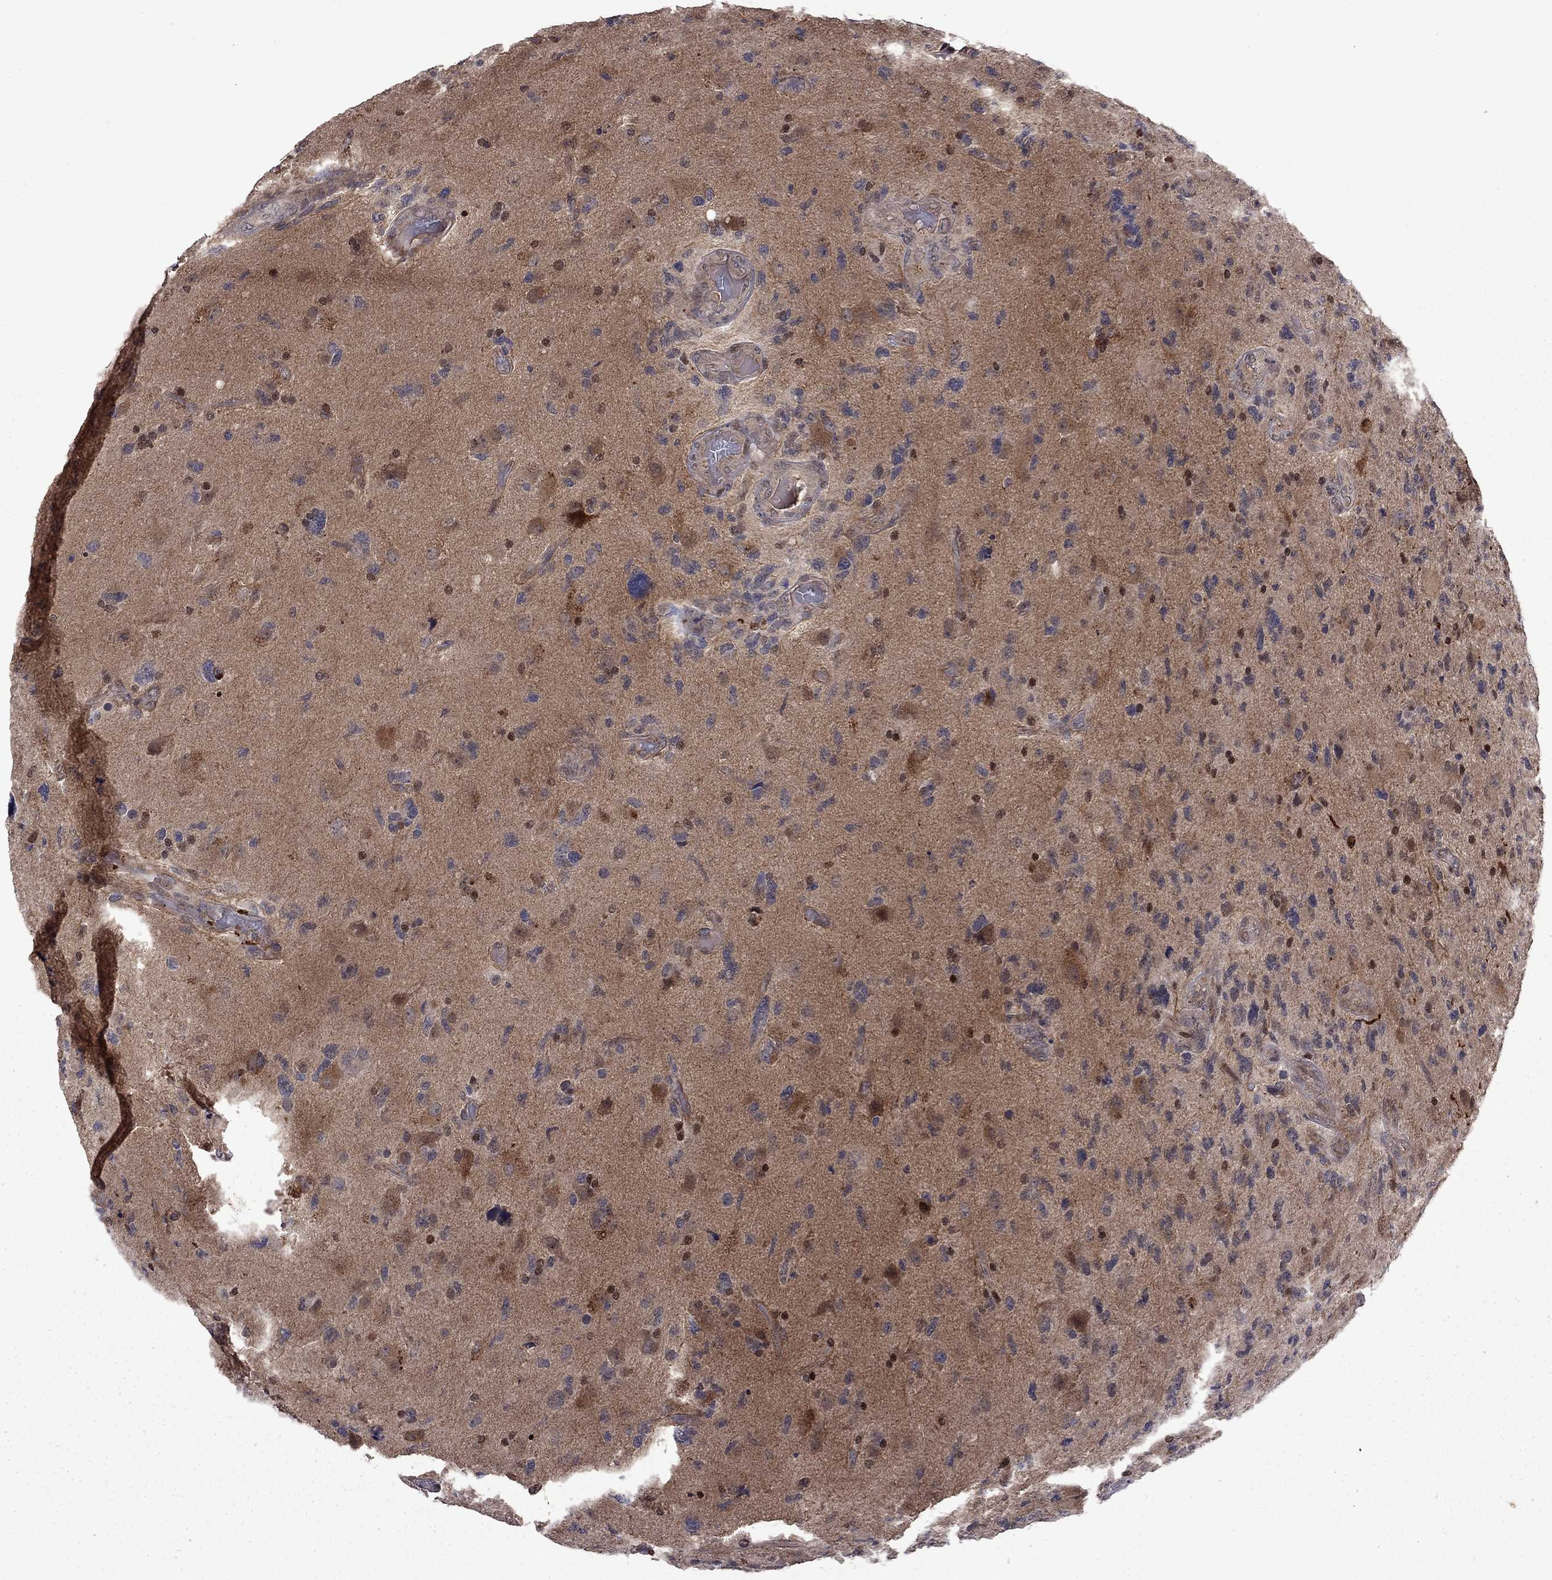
{"staining": {"intensity": "negative", "quantity": "none", "location": "none"}, "tissue": "glioma", "cell_type": "Tumor cells", "image_type": "cancer", "snomed": [{"axis": "morphology", "description": "Glioma, malignant, High grade"}, {"axis": "topography", "description": "Cerebral cortex"}], "caption": "Tumor cells are negative for protein expression in human high-grade glioma (malignant).", "gene": "IPP", "patient": {"sex": "male", "age": 70}}